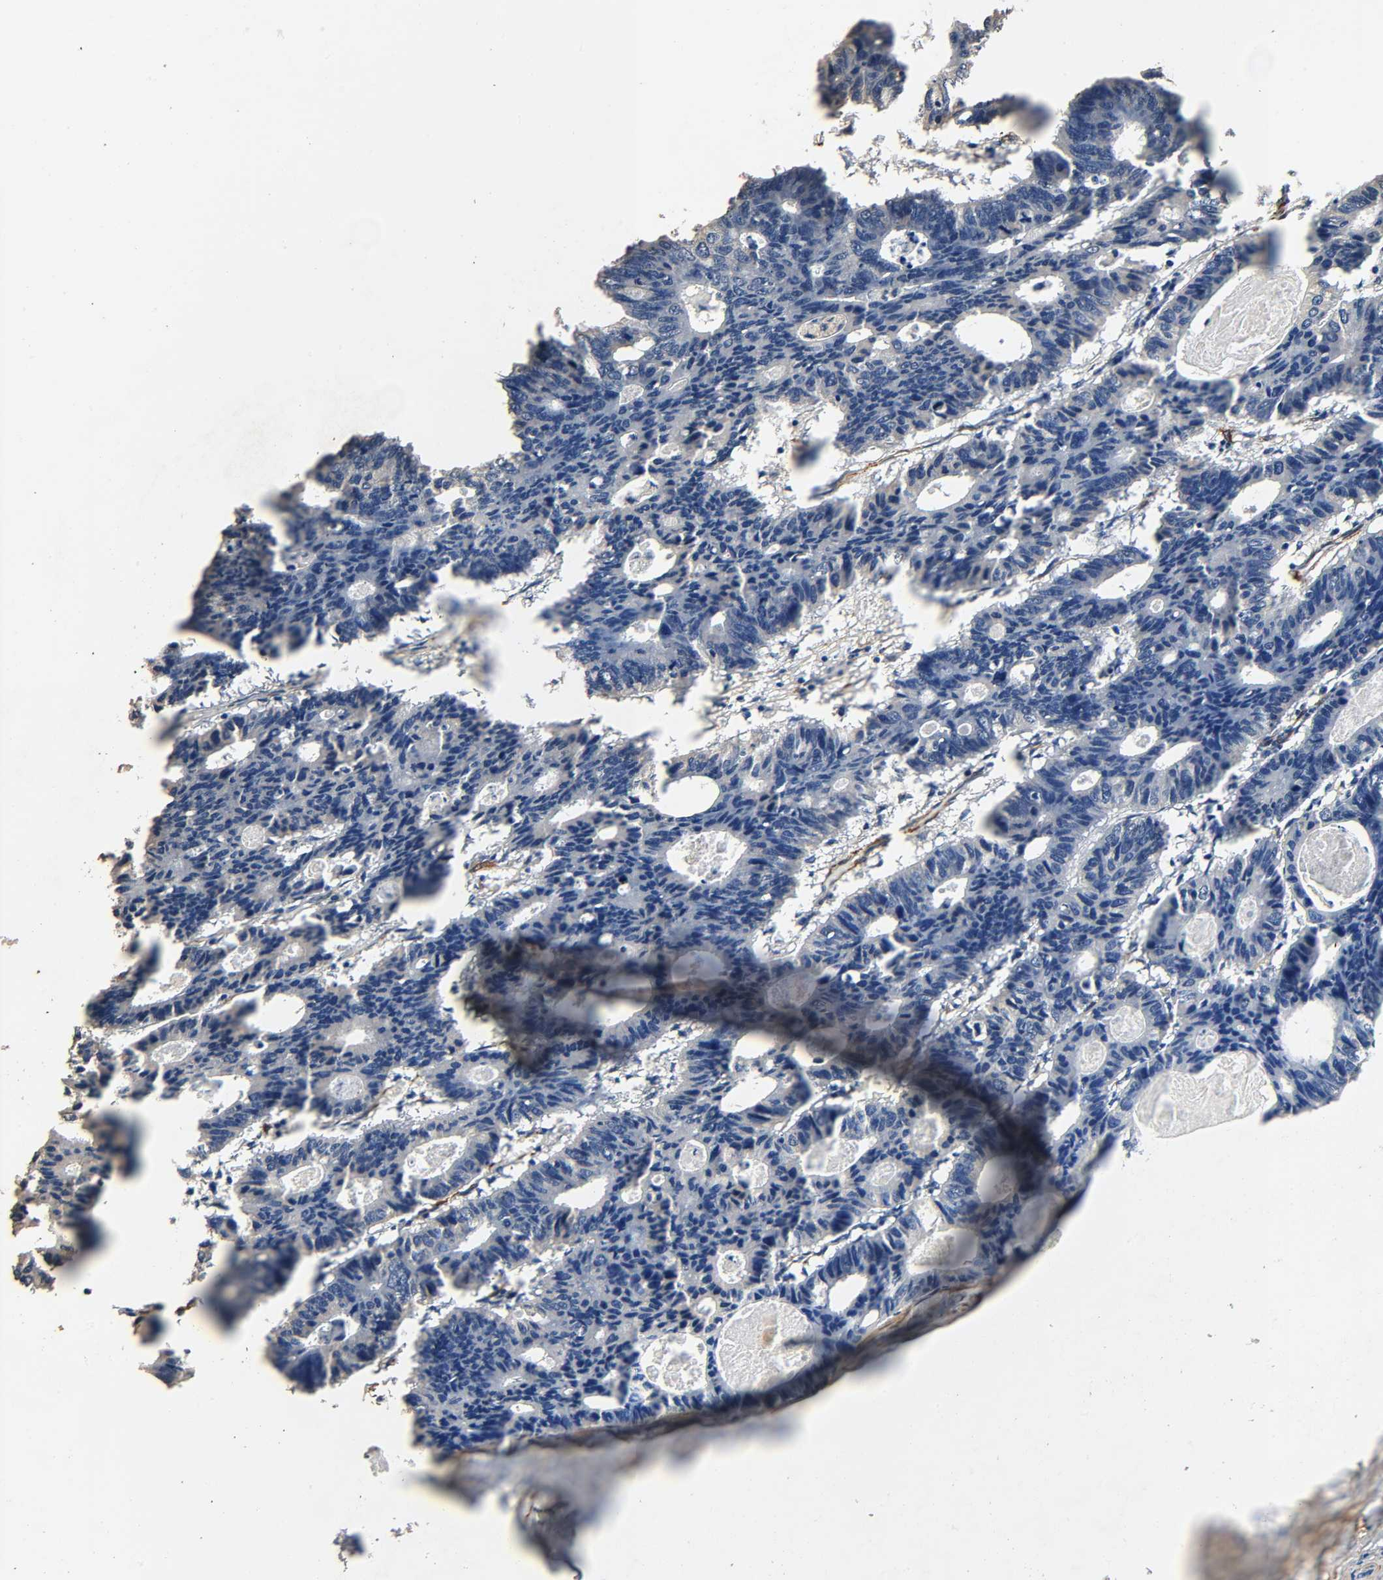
{"staining": {"intensity": "weak", "quantity": "<25%", "location": "cytoplasmic/membranous"}, "tissue": "colorectal cancer", "cell_type": "Tumor cells", "image_type": "cancer", "snomed": [{"axis": "morphology", "description": "Adenocarcinoma, NOS"}, {"axis": "topography", "description": "Colon"}], "caption": "Immunohistochemical staining of human colorectal cancer displays no significant staining in tumor cells. Brightfield microscopy of immunohistochemistry stained with DAB (3,3'-diaminobenzidine) (brown) and hematoxylin (blue), captured at high magnification.", "gene": "GSTA3", "patient": {"sex": "female", "age": 55}}